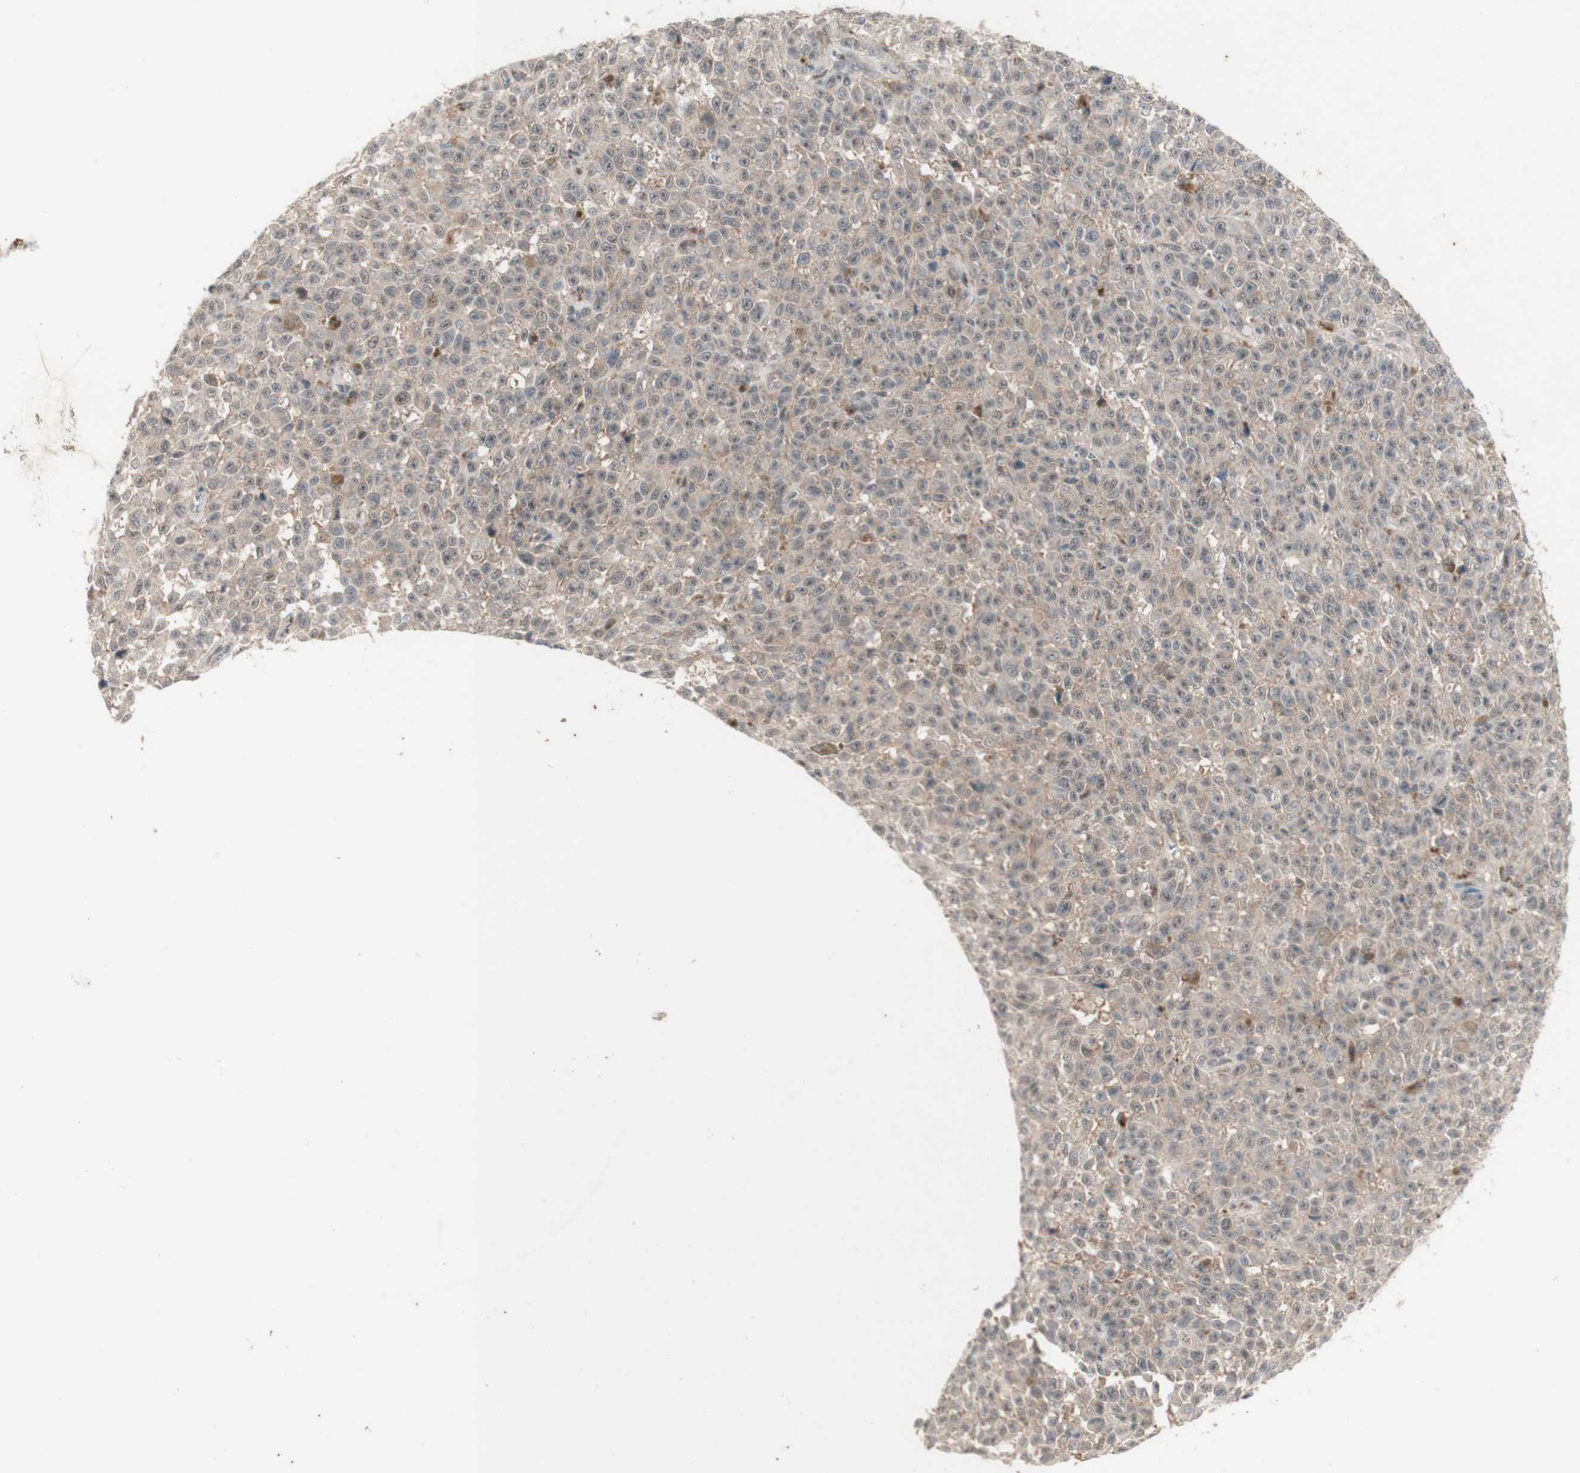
{"staining": {"intensity": "weak", "quantity": ">75%", "location": "cytoplasmic/membranous"}, "tissue": "melanoma", "cell_type": "Tumor cells", "image_type": "cancer", "snomed": [{"axis": "morphology", "description": "Malignant melanoma, NOS"}, {"axis": "topography", "description": "Skin"}], "caption": "An image of melanoma stained for a protein displays weak cytoplasmic/membranous brown staining in tumor cells. (brown staining indicates protein expression, while blue staining denotes nuclei).", "gene": "CYLD", "patient": {"sex": "female", "age": 82}}